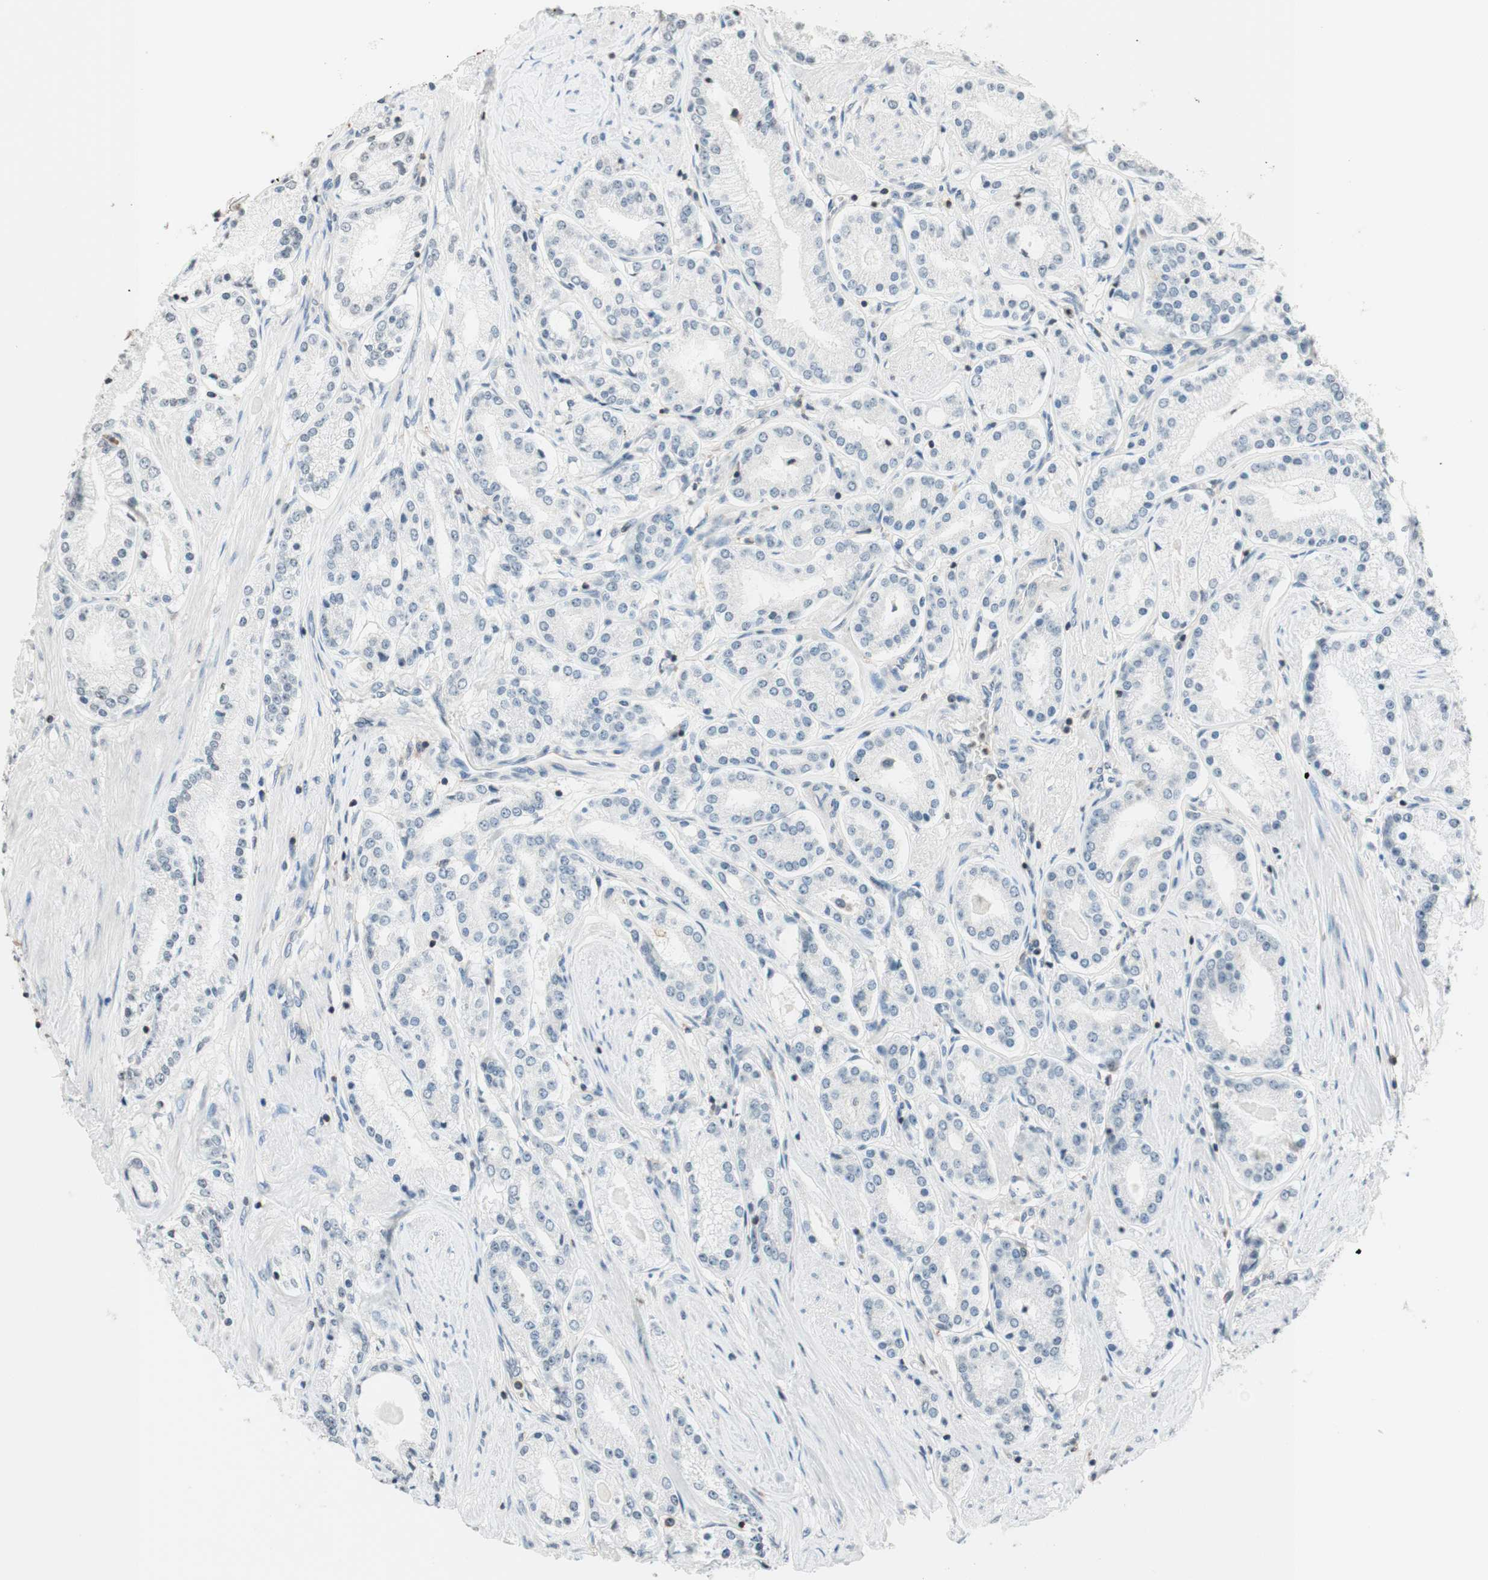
{"staining": {"intensity": "negative", "quantity": "none", "location": "none"}, "tissue": "prostate cancer", "cell_type": "Tumor cells", "image_type": "cancer", "snomed": [{"axis": "morphology", "description": "Adenocarcinoma, Low grade"}, {"axis": "topography", "description": "Prostate"}], "caption": "A micrograph of low-grade adenocarcinoma (prostate) stained for a protein exhibits no brown staining in tumor cells. (DAB immunohistochemistry (IHC), high magnification).", "gene": "WIPF1", "patient": {"sex": "male", "age": 63}}